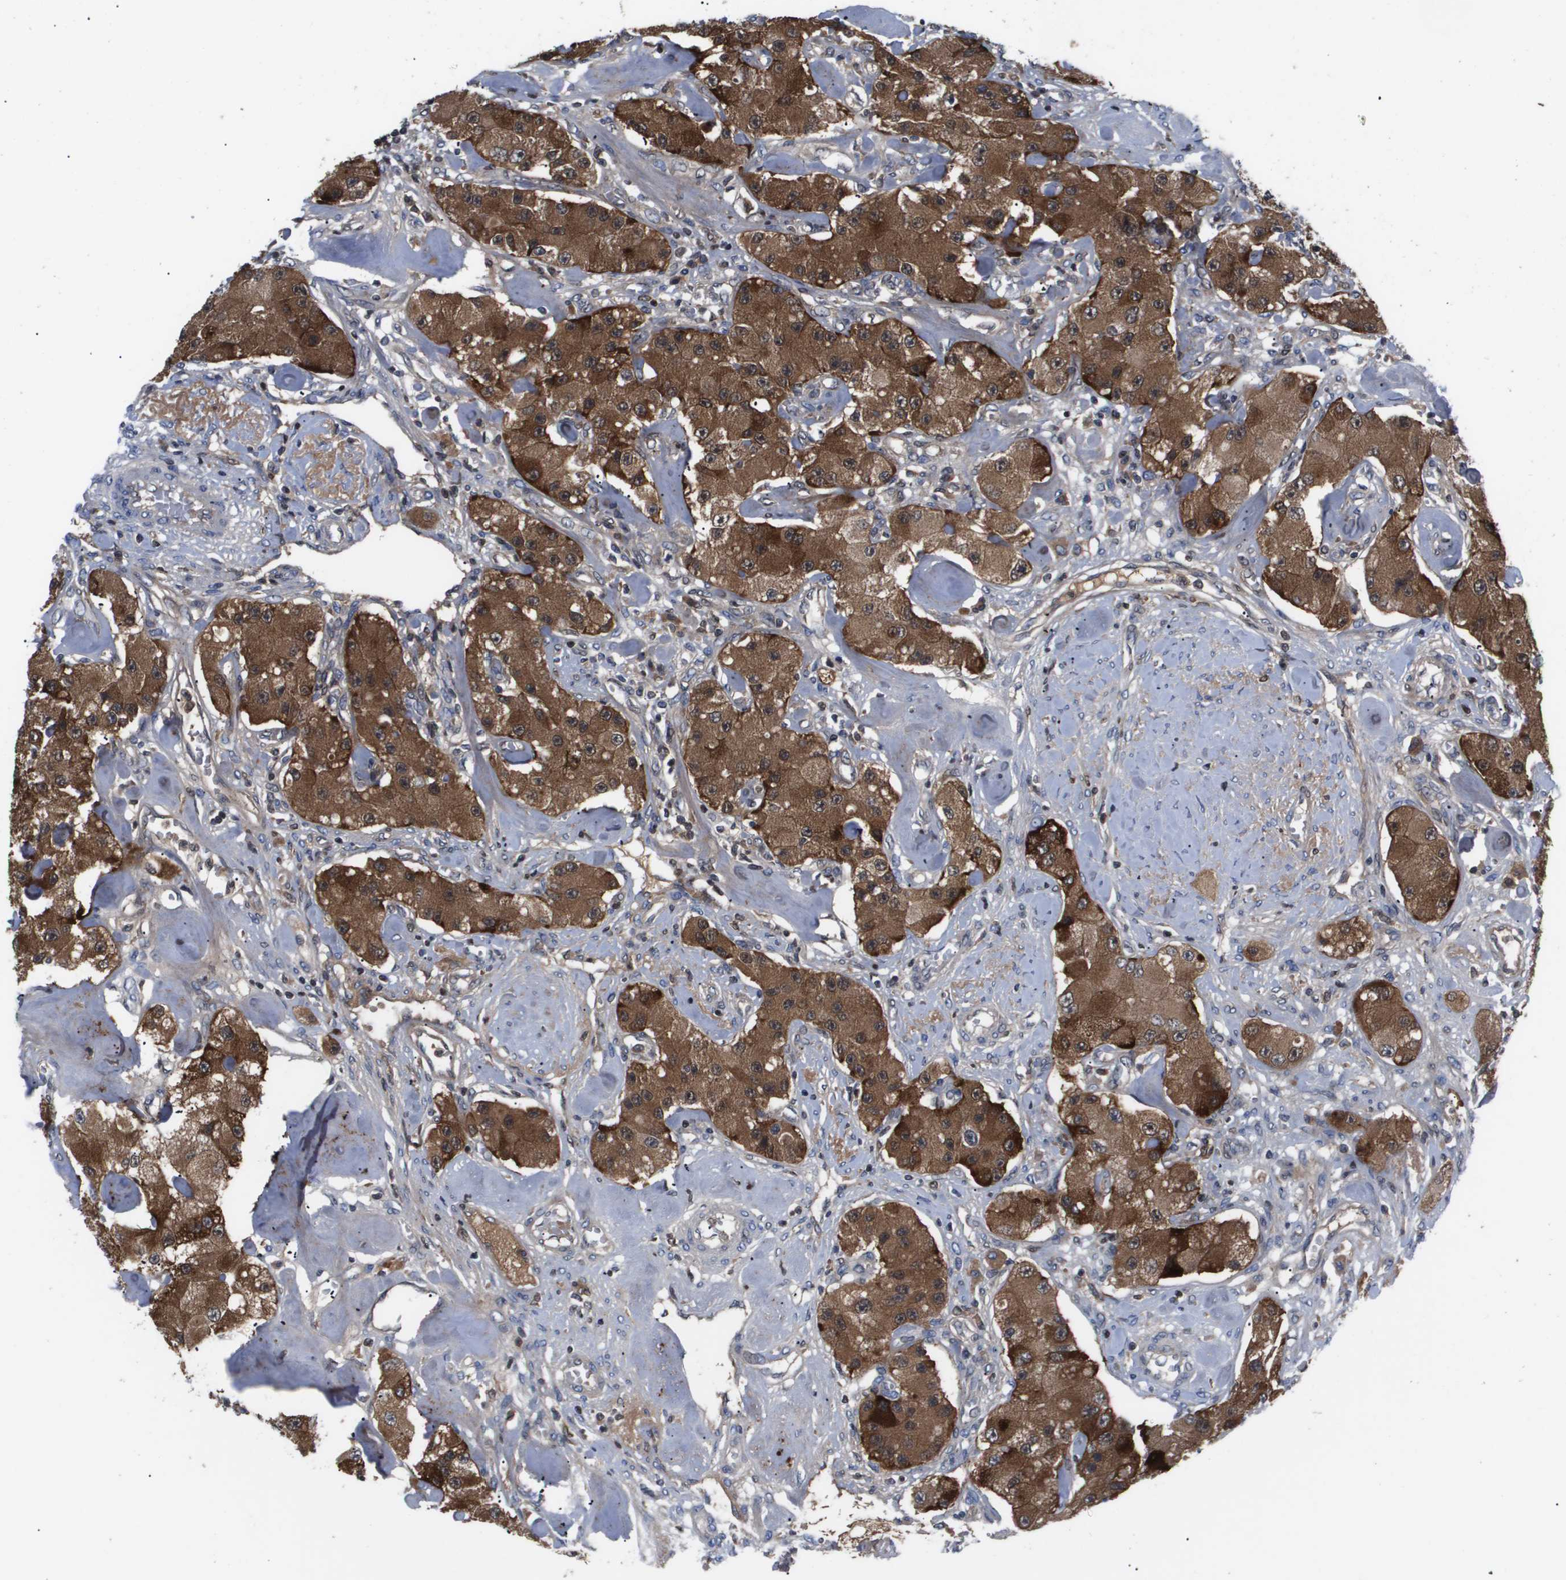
{"staining": {"intensity": "strong", "quantity": ">75%", "location": "cytoplasmic/membranous"}, "tissue": "carcinoid", "cell_type": "Tumor cells", "image_type": "cancer", "snomed": [{"axis": "morphology", "description": "Carcinoid, malignant, NOS"}, {"axis": "topography", "description": "Pancreas"}], "caption": "The photomicrograph displays staining of carcinoid, revealing strong cytoplasmic/membranous protein staining (brown color) within tumor cells.", "gene": "SERPINA6", "patient": {"sex": "male", "age": 41}}